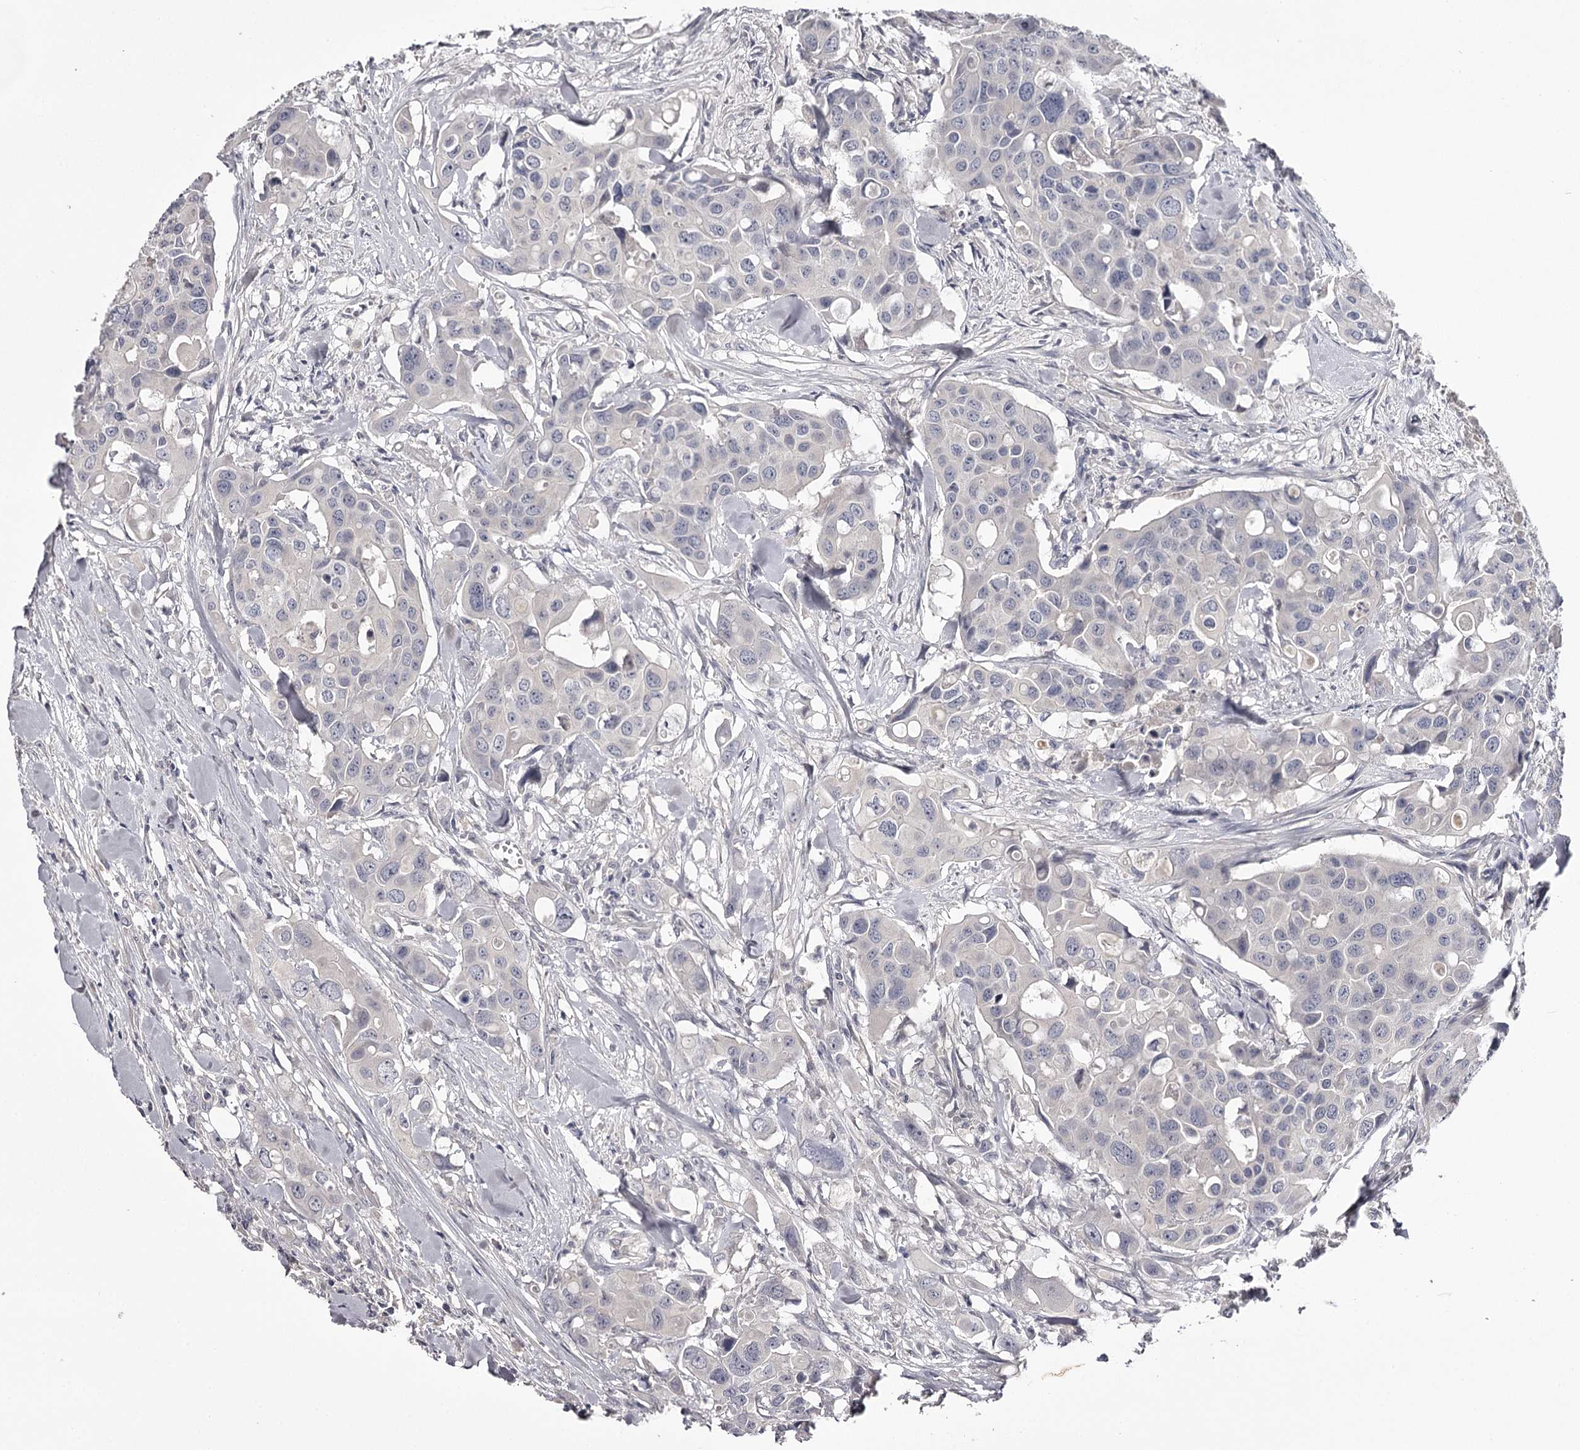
{"staining": {"intensity": "negative", "quantity": "none", "location": "none"}, "tissue": "colorectal cancer", "cell_type": "Tumor cells", "image_type": "cancer", "snomed": [{"axis": "morphology", "description": "Adenocarcinoma, NOS"}, {"axis": "topography", "description": "Colon"}], "caption": "DAB immunohistochemical staining of colorectal cancer displays no significant positivity in tumor cells. (Brightfield microscopy of DAB immunohistochemistry at high magnification).", "gene": "PRM2", "patient": {"sex": "male", "age": 77}}